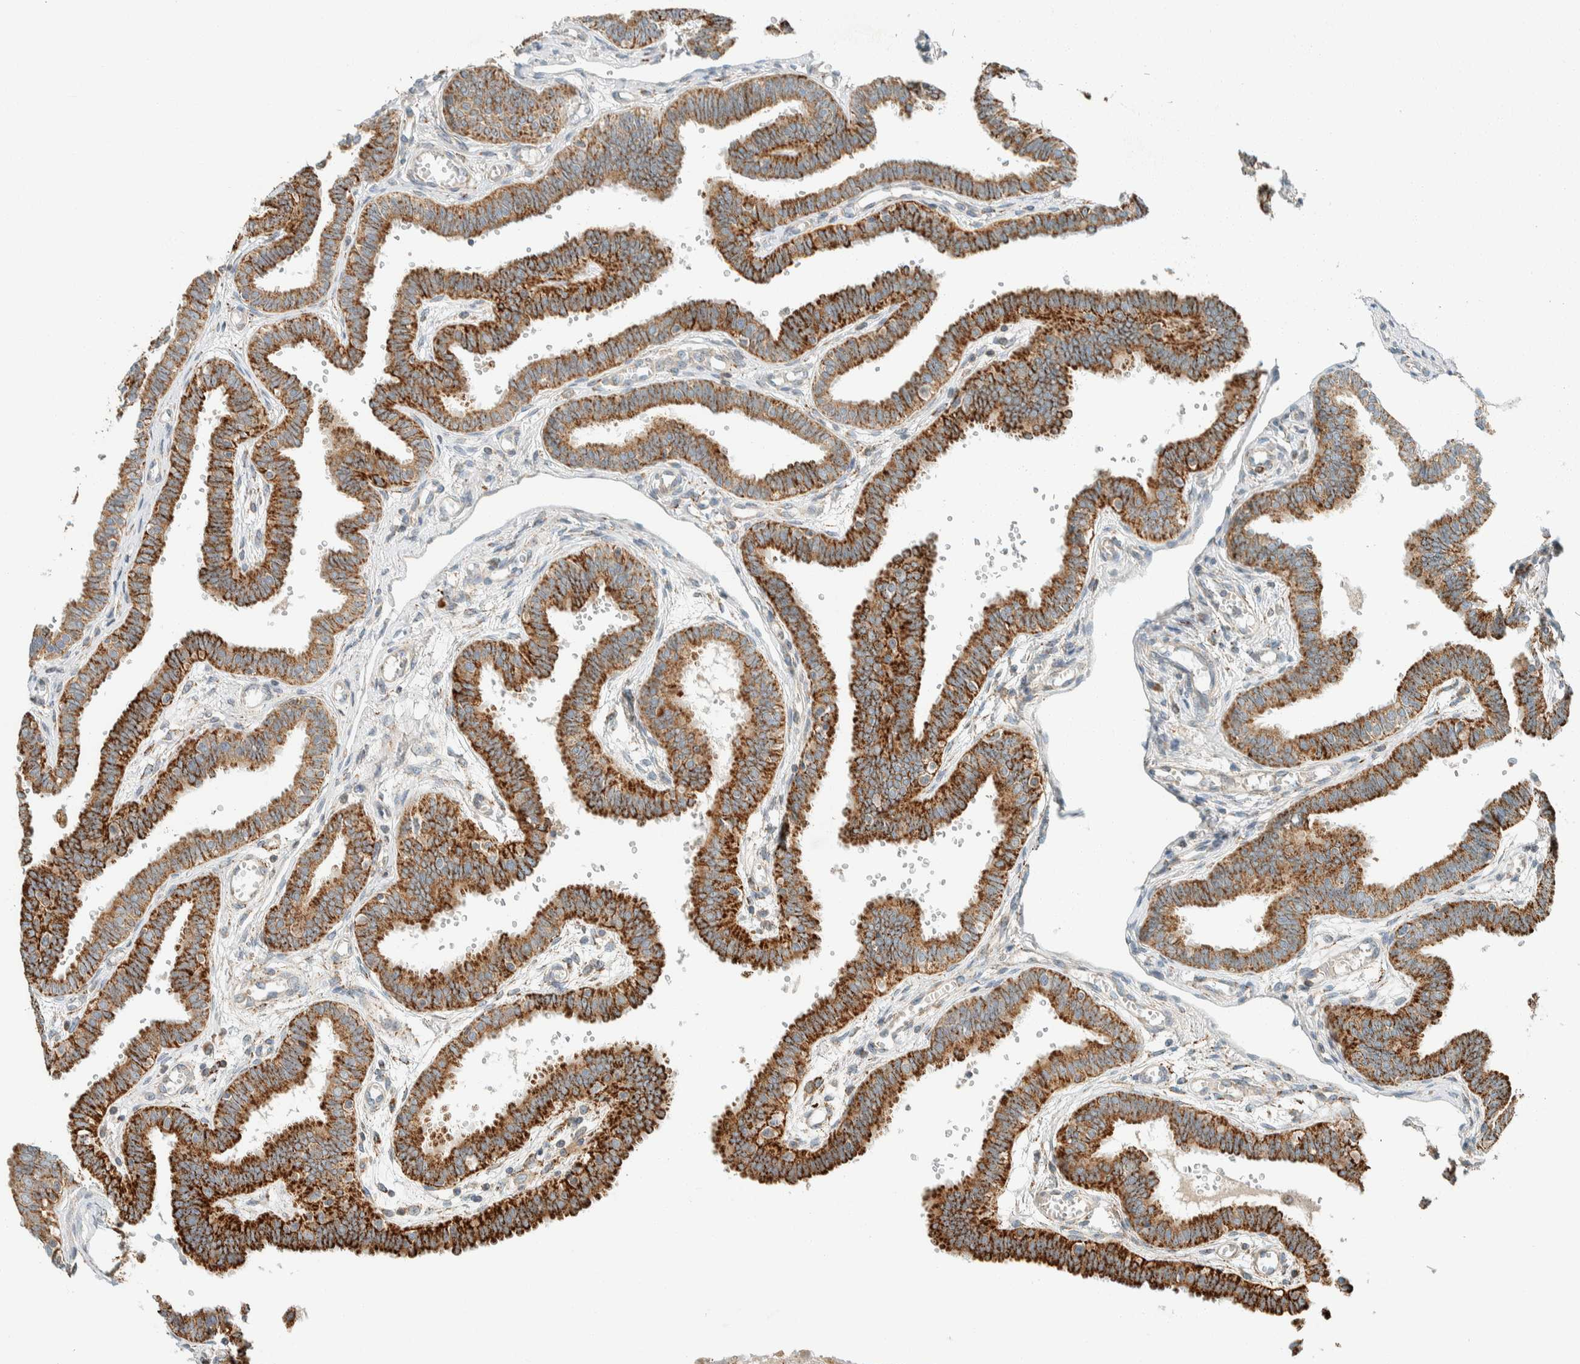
{"staining": {"intensity": "strong", "quantity": ">75%", "location": "cytoplasmic/membranous"}, "tissue": "fallopian tube", "cell_type": "Glandular cells", "image_type": "normal", "snomed": [{"axis": "morphology", "description": "Normal tissue, NOS"}, {"axis": "topography", "description": "Fallopian tube"}], "caption": "Immunohistochemical staining of normal fallopian tube demonstrates high levels of strong cytoplasmic/membranous staining in approximately >75% of glandular cells.", "gene": "SPAG5", "patient": {"sex": "female", "age": 32}}